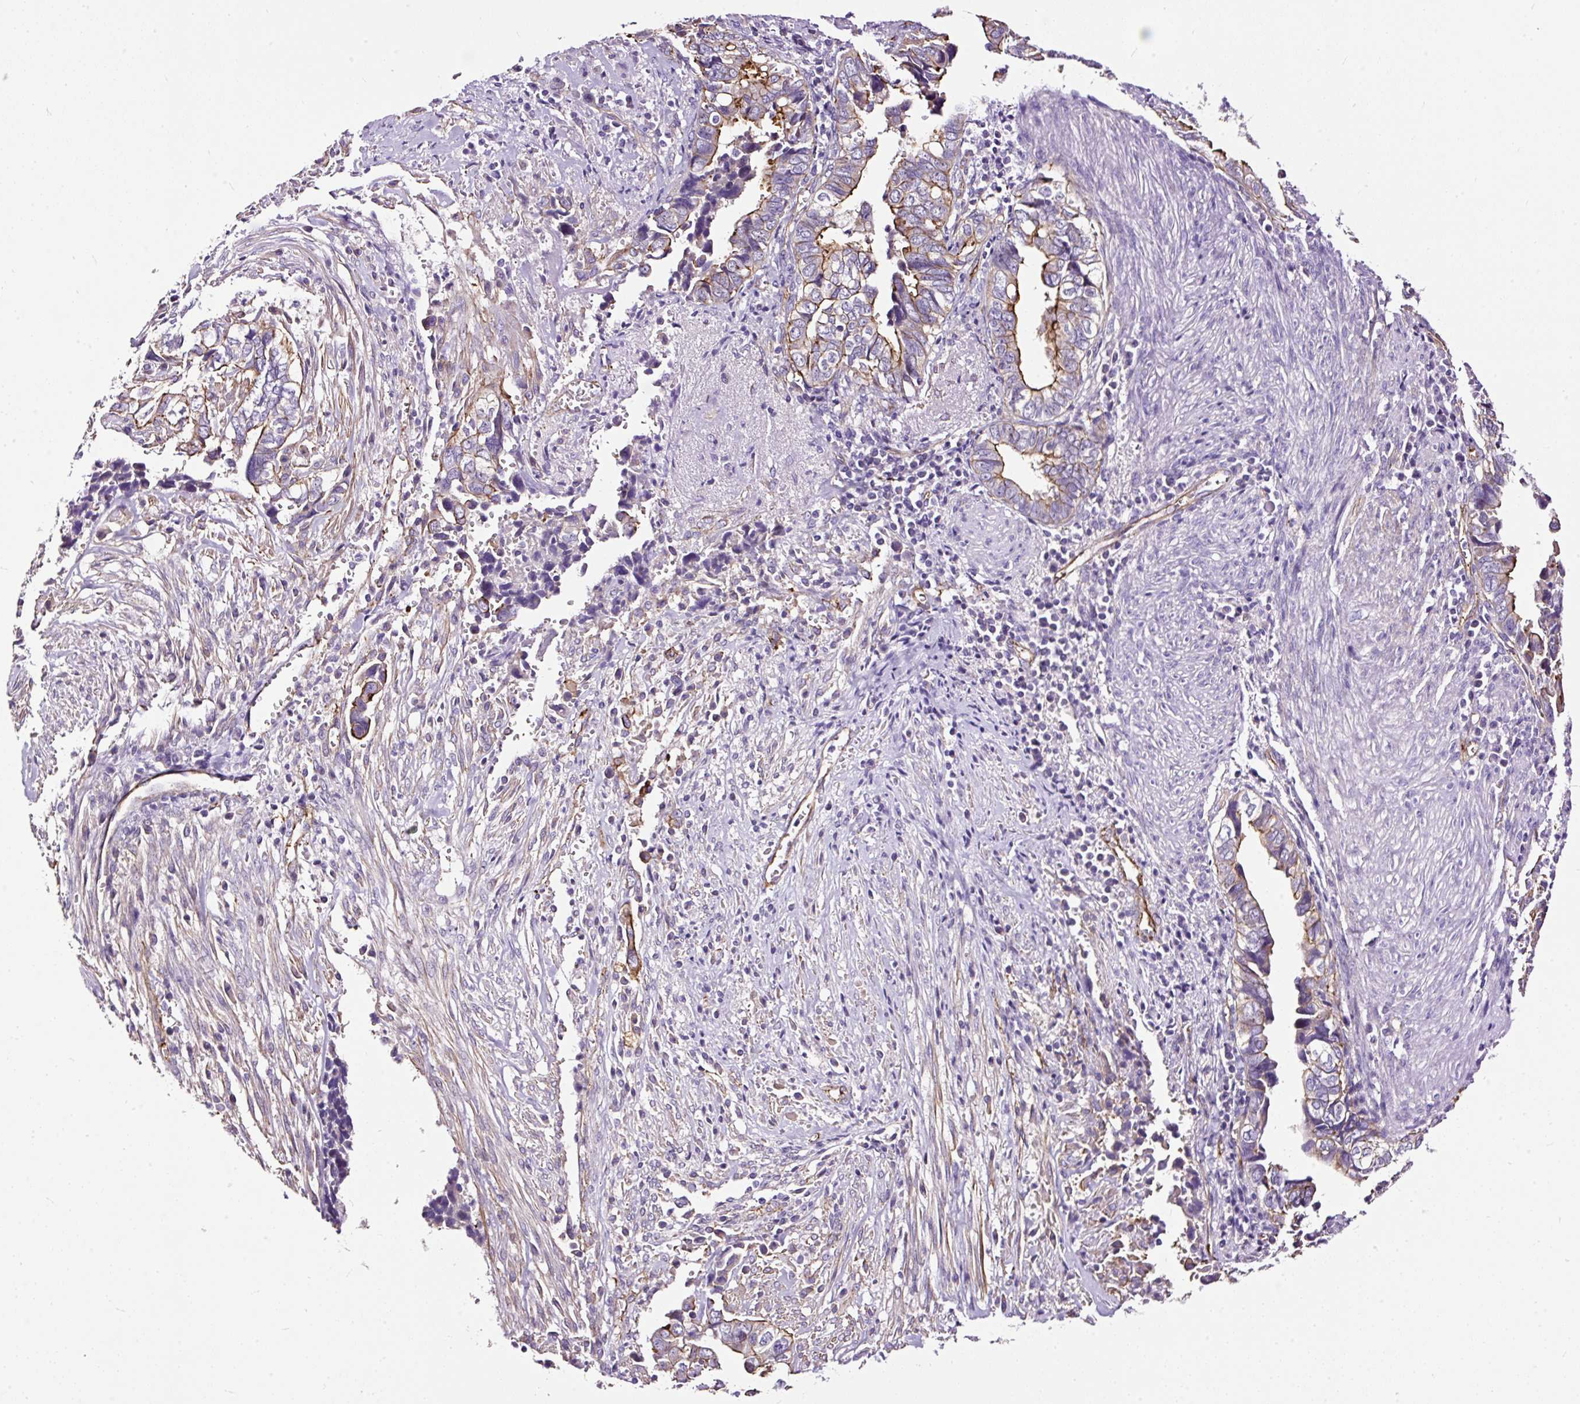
{"staining": {"intensity": "strong", "quantity": "<25%", "location": "cytoplasmic/membranous"}, "tissue": "liver cancer", "cell_type": "Tumor cells", "image_type": "cancer", "snomed": [{"axis": "morphology", "description": "Cholangiocarcinoma"}, {"axis": "topography", "description": "Liver"}], "caption": "Tumor cells display medium levels of strong cytoplasmic/membranous expression in approximately <25% of cells in cholangiocarcinoma (liver).", "gene": "MAGEB16", "patient": {"sex": "female", "age": 79}}